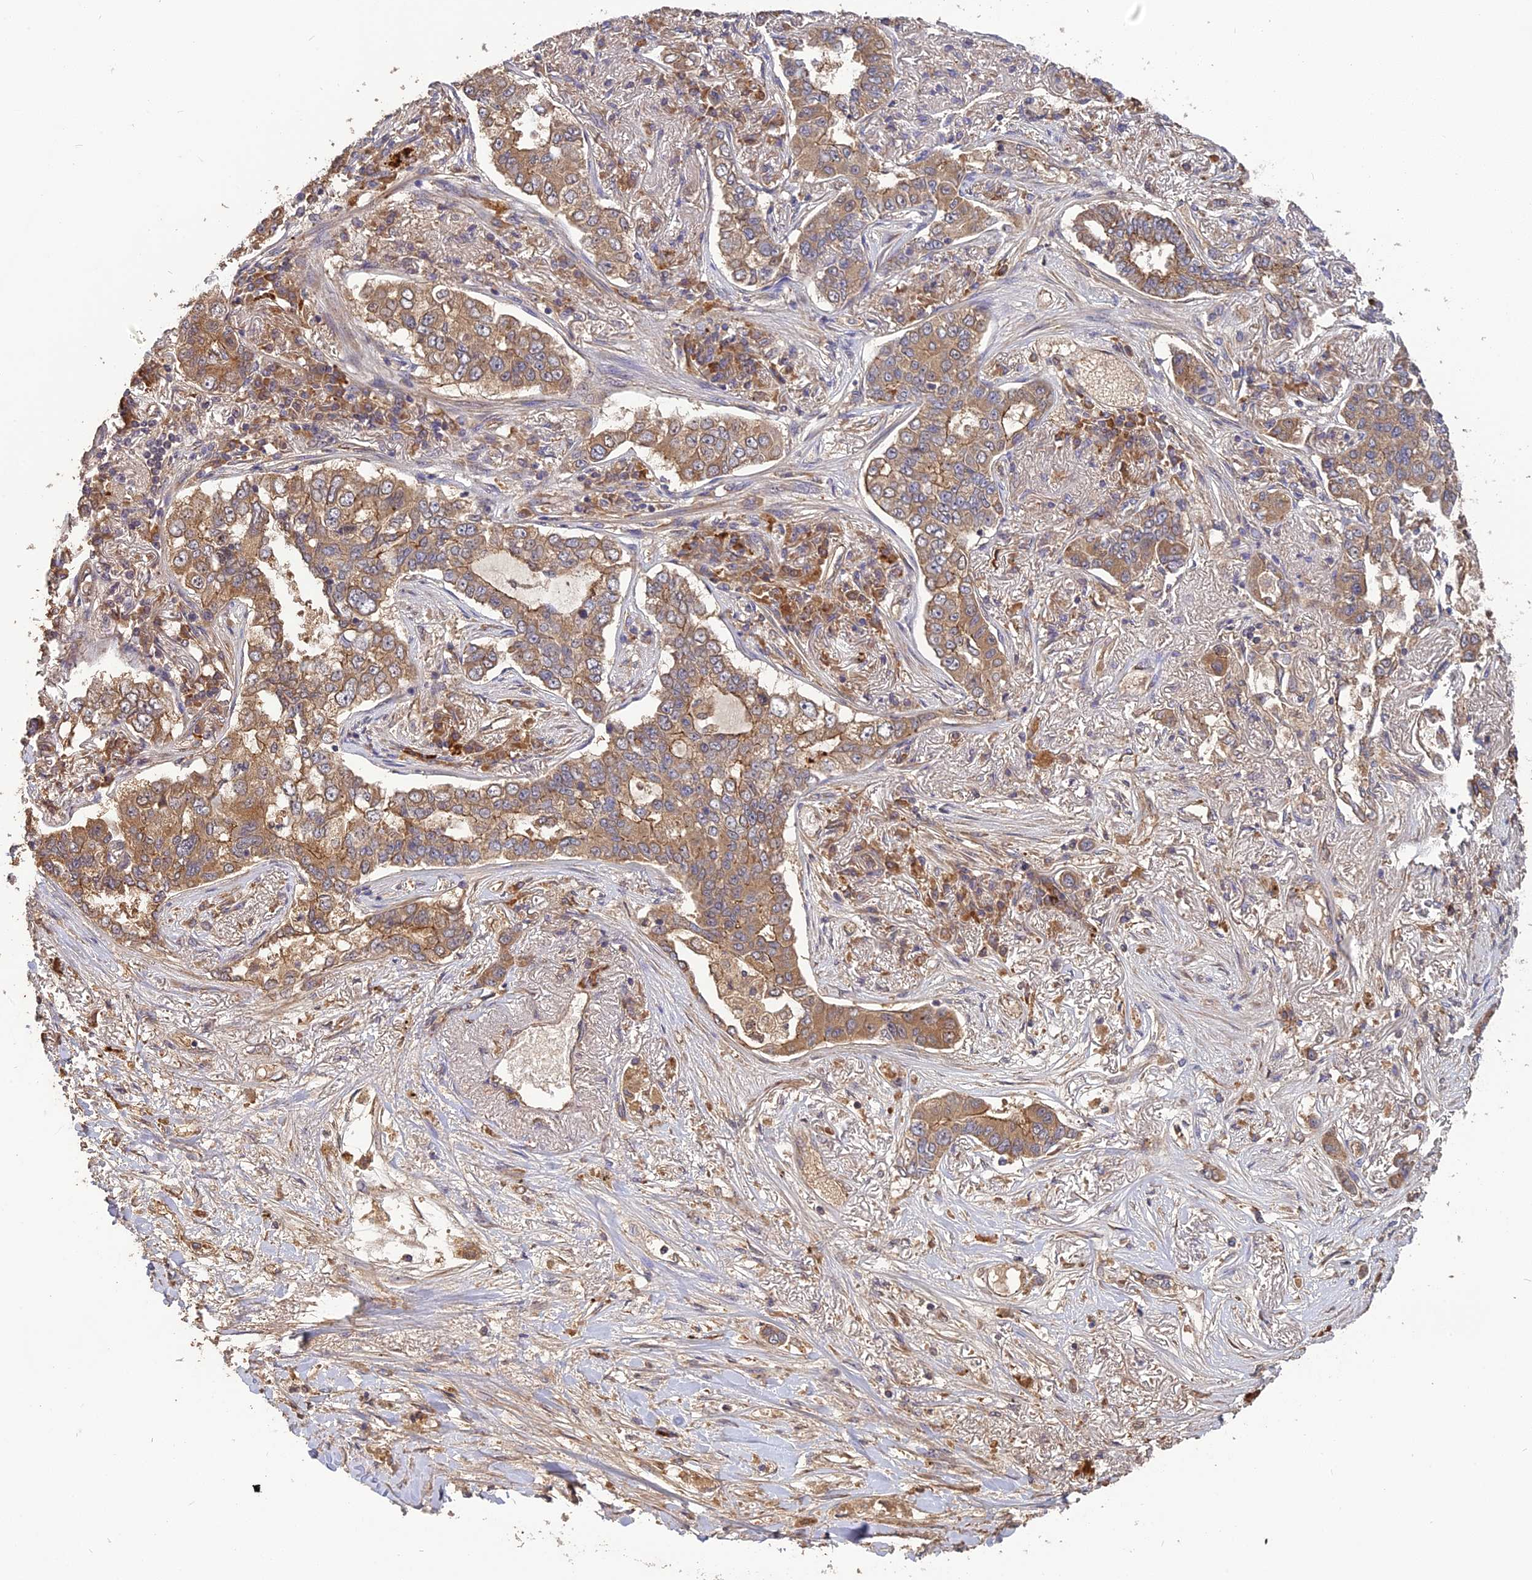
{"staining": {"intensity": "moderate", "quantity": ">75%", "location": "cytoplasmic/membranous"}, "tissue": "lung cancer", "cell_type": "Tumor cells", "image_type": "cancer", "snomed": [{"axis": "morphology", "description": "Adenocarcinoma, NOS"}, {"axis": "topography", "description": "Lung"}], "caption": "Lung cancer stained with DAB (3,3'-diaminobenzidine) immunohistochemistry demonstrates medium levels of moderate cytoplasmic/membranous staining in about >75% of tumor cells.", "gene": "ARHGAP40", "patient": {"sex": "male", "age": 49}}